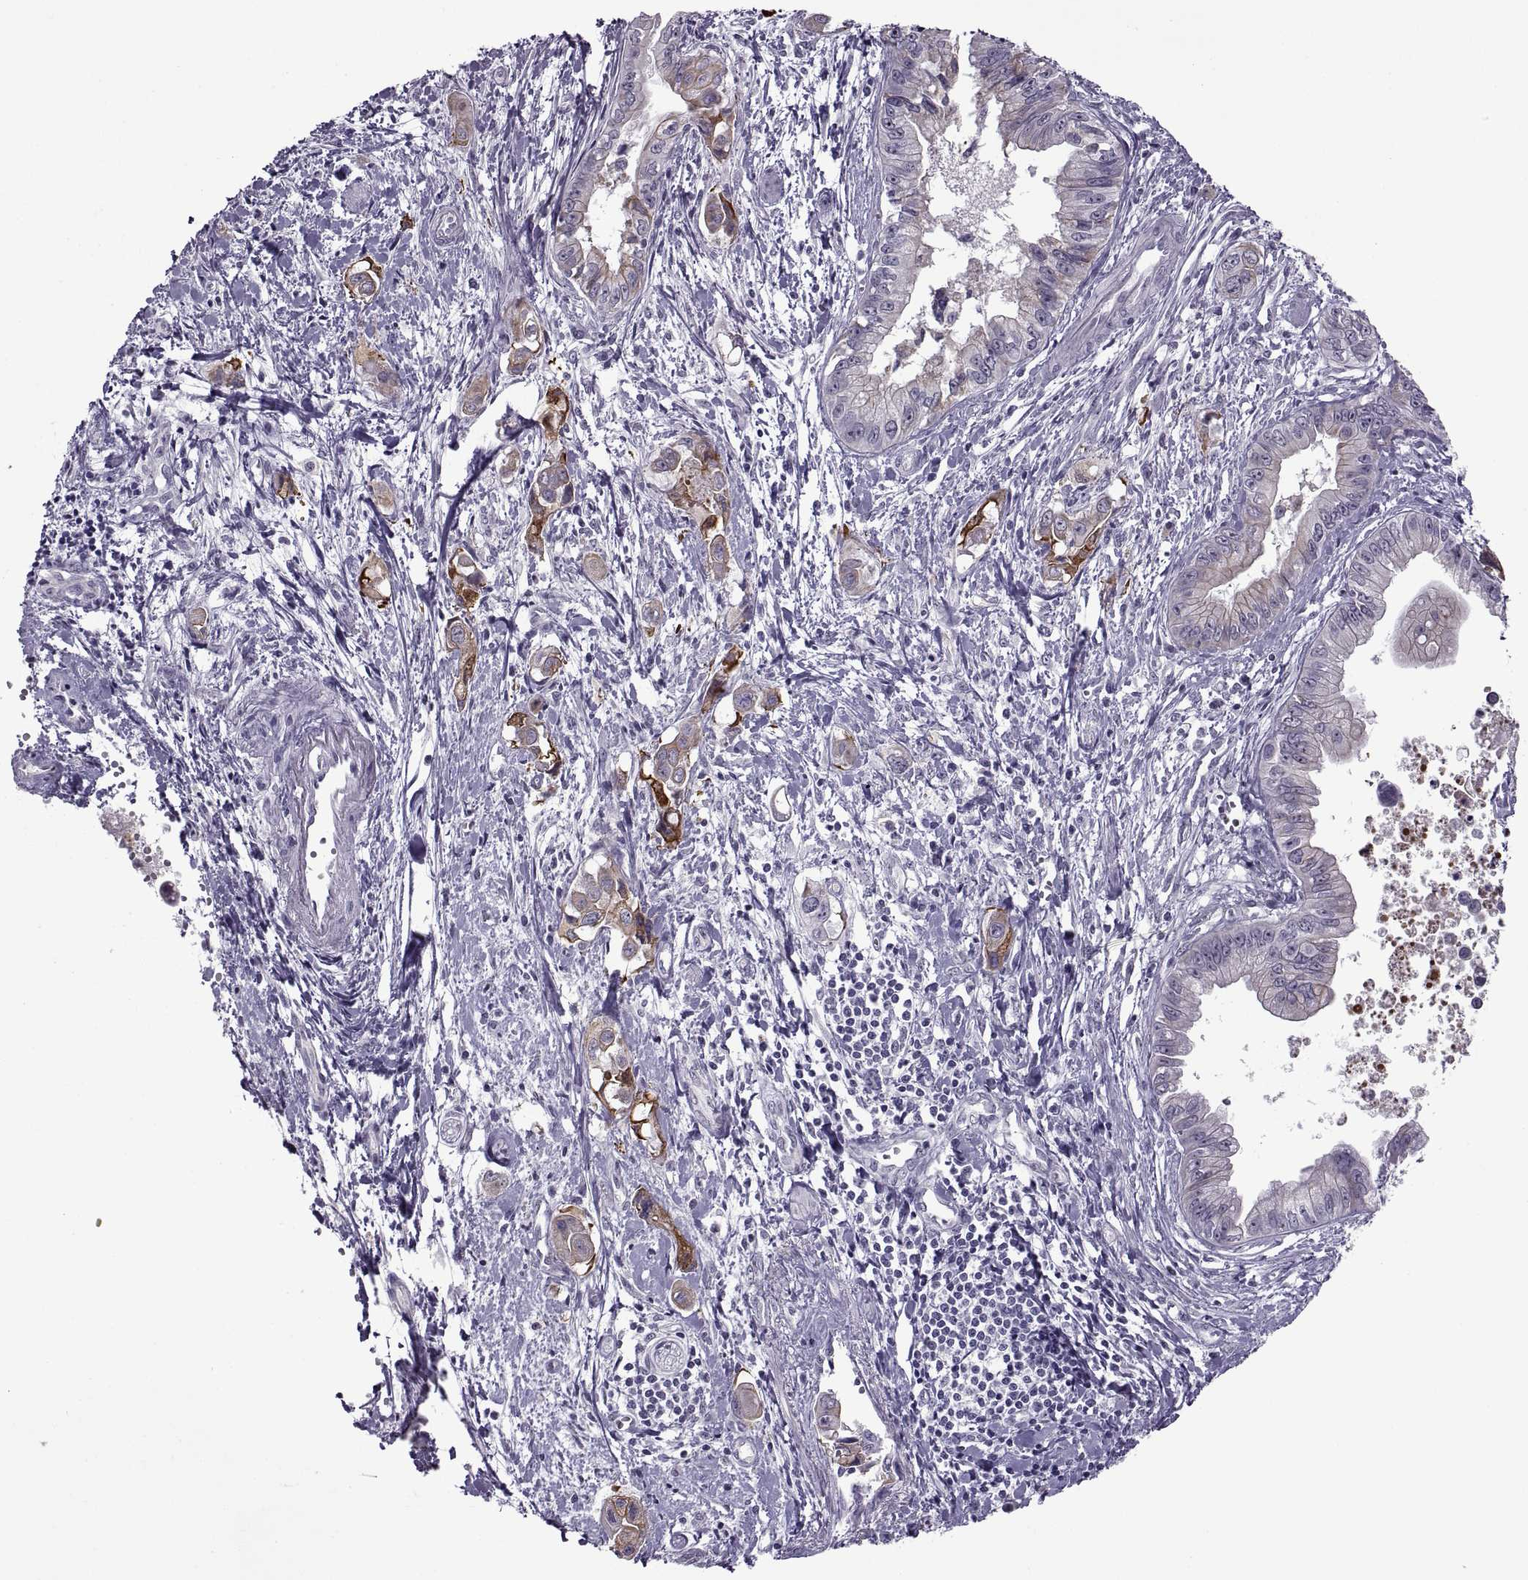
{"staining": {"intensity": "strong", "quantity": "<25%", "location": "cytoplasmic/membranous"}, "tissue": "pancreatic cancer", "cell_type": "Tumor cells", "image_type": "cancer", "snomed": [{"axis": "morphology", "description": "Adenocarcinoma, NOS"}, {"axis": "topography", "description": "Pancreas"}], "caption": "DAB (3,3'-diaminobenzidine) immunohistochemical staining of human pancreatic adenocarcinoma exhibits strong cytoplasmic/membranous protein expression in about <25% of tumor cells.", "gene": "ASIC2", "patient": {"sex": "male", "age": 60}}